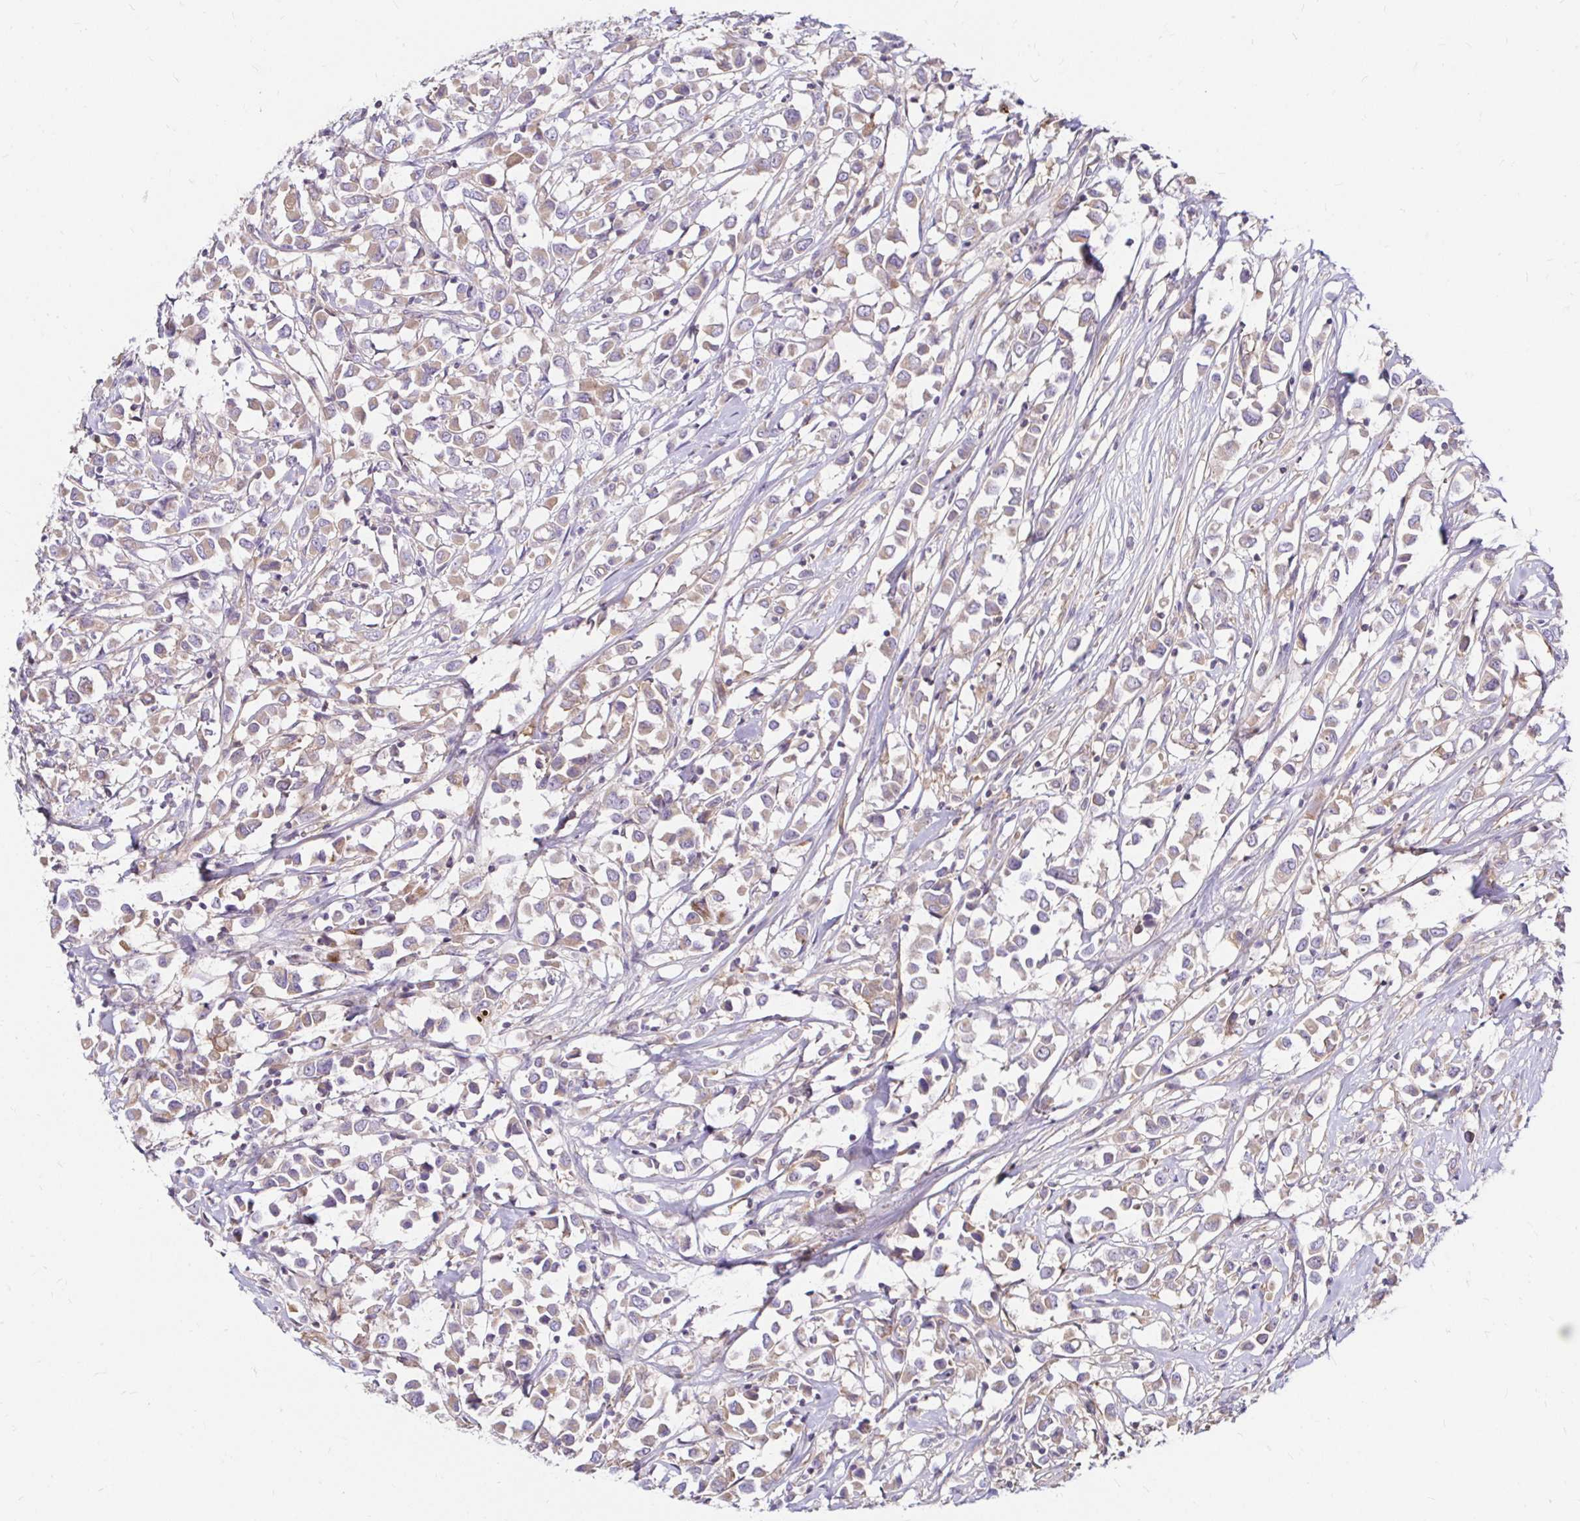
{"staining": {"intensity": "weak", "quantity": "25%-75%", "location": "cytoplasmic/membranous"}, "tissue": "breast cancer", "cell_type": "Tumor cells", "image_type": "cancer", "snomed": [{"axis": "morphology", "description": "Duct carcinoma"}, {"axis": "topography", "description": "Breast"}], "caption": "Immunohistochemistry (IHC) (DAB (3,3'-diaminobenzidine)) staining of human breast cancer reveals weak cytoplasmic/membranous protein expression in about 25%-75% of tumor cells.", "gene": "ITGA2", "patient": {"sex": "female", "age": 61}}